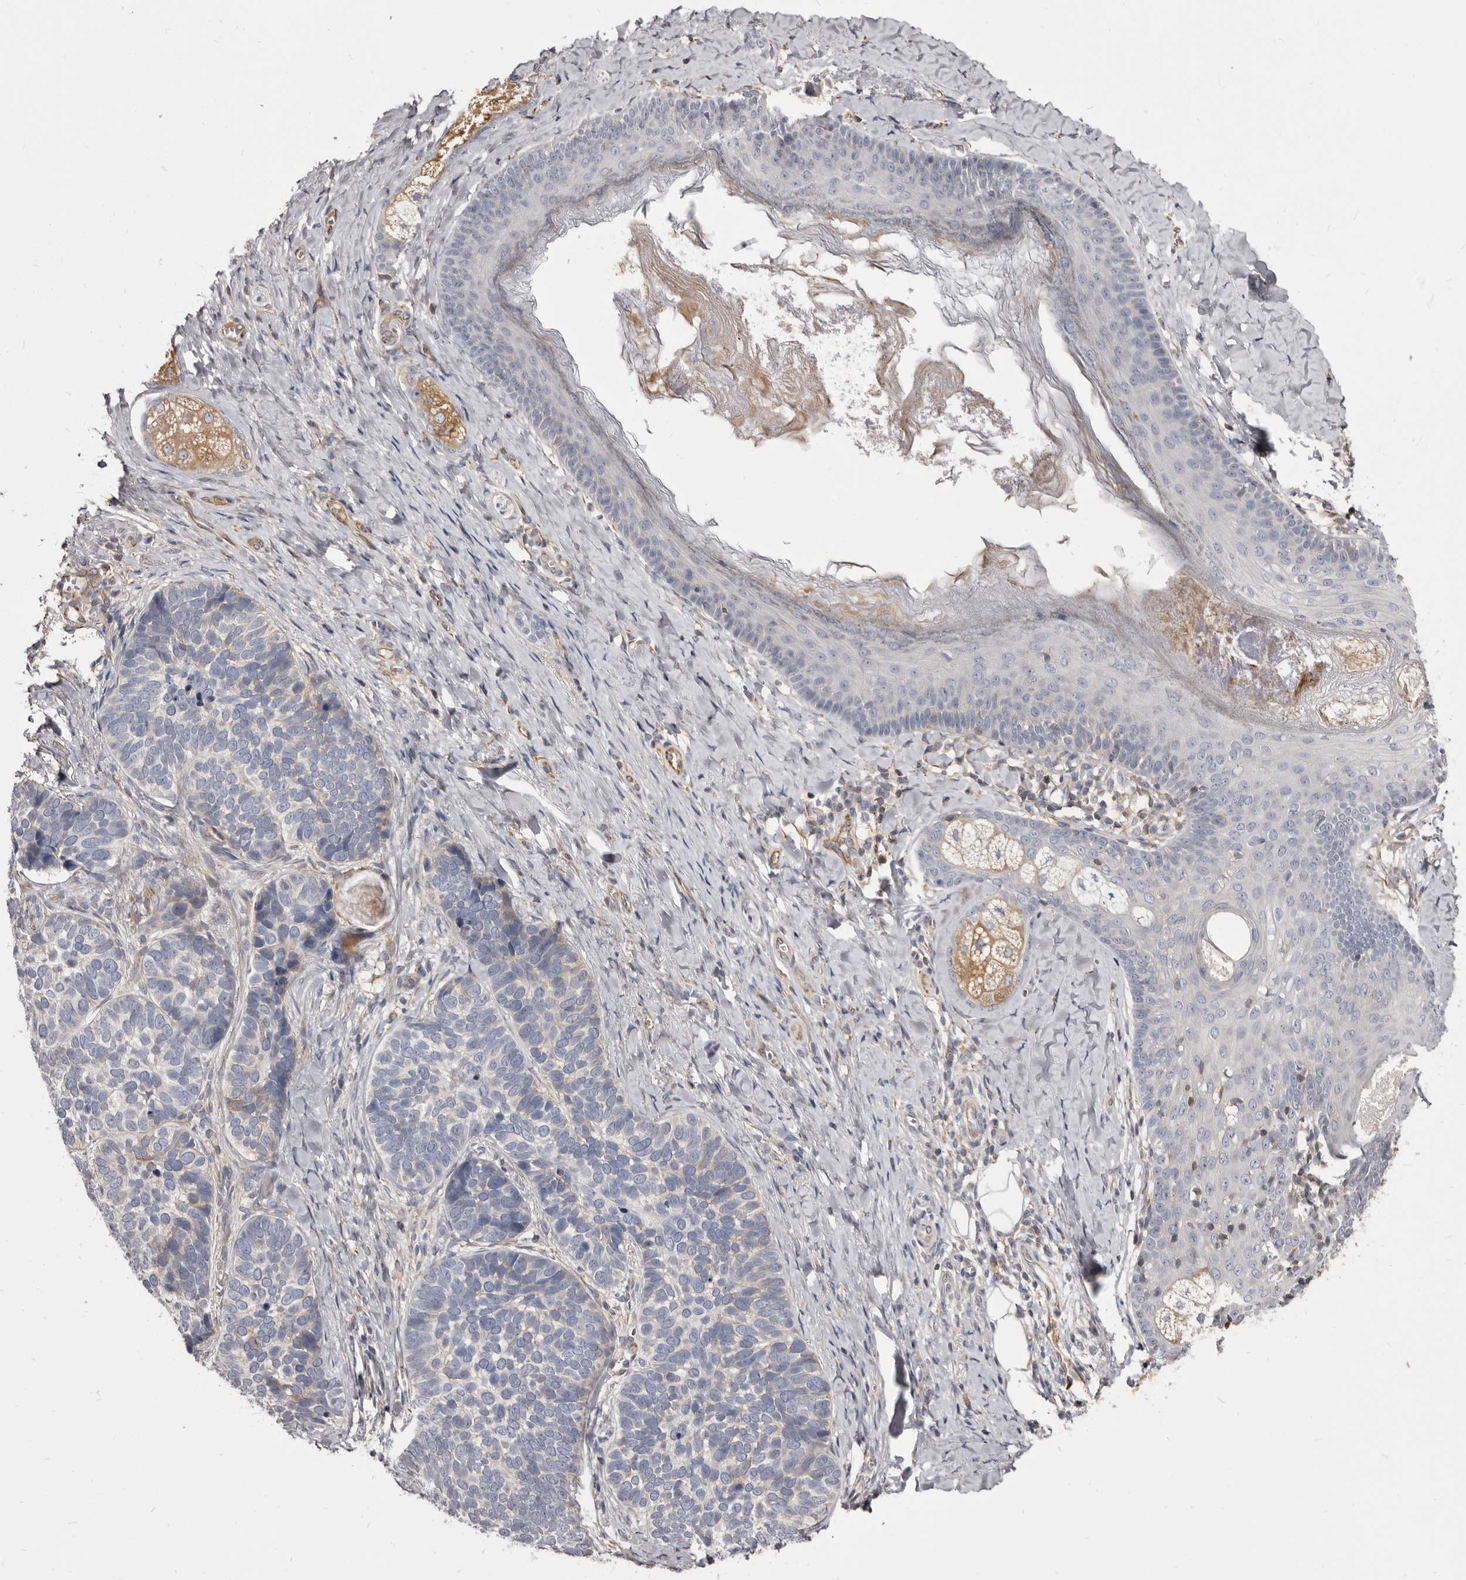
{"staining": {"intensity": "negative", "quantity": "none", "location": "none"}, "tissue": "skin cancer", "cell_type": "Tumor cells", "image_type": "cancer", "snomed": [{"axis": "morphology", "description": "Basal cell carcinoma"}, {"axis": "topography", "description": "Skin"}], "caption": "The micrograph reveals no significant staining in tumor cells of basal cell carcinoma (skin).", "gene": "FAS", "patient": {"sex": "male", "age": 62}}